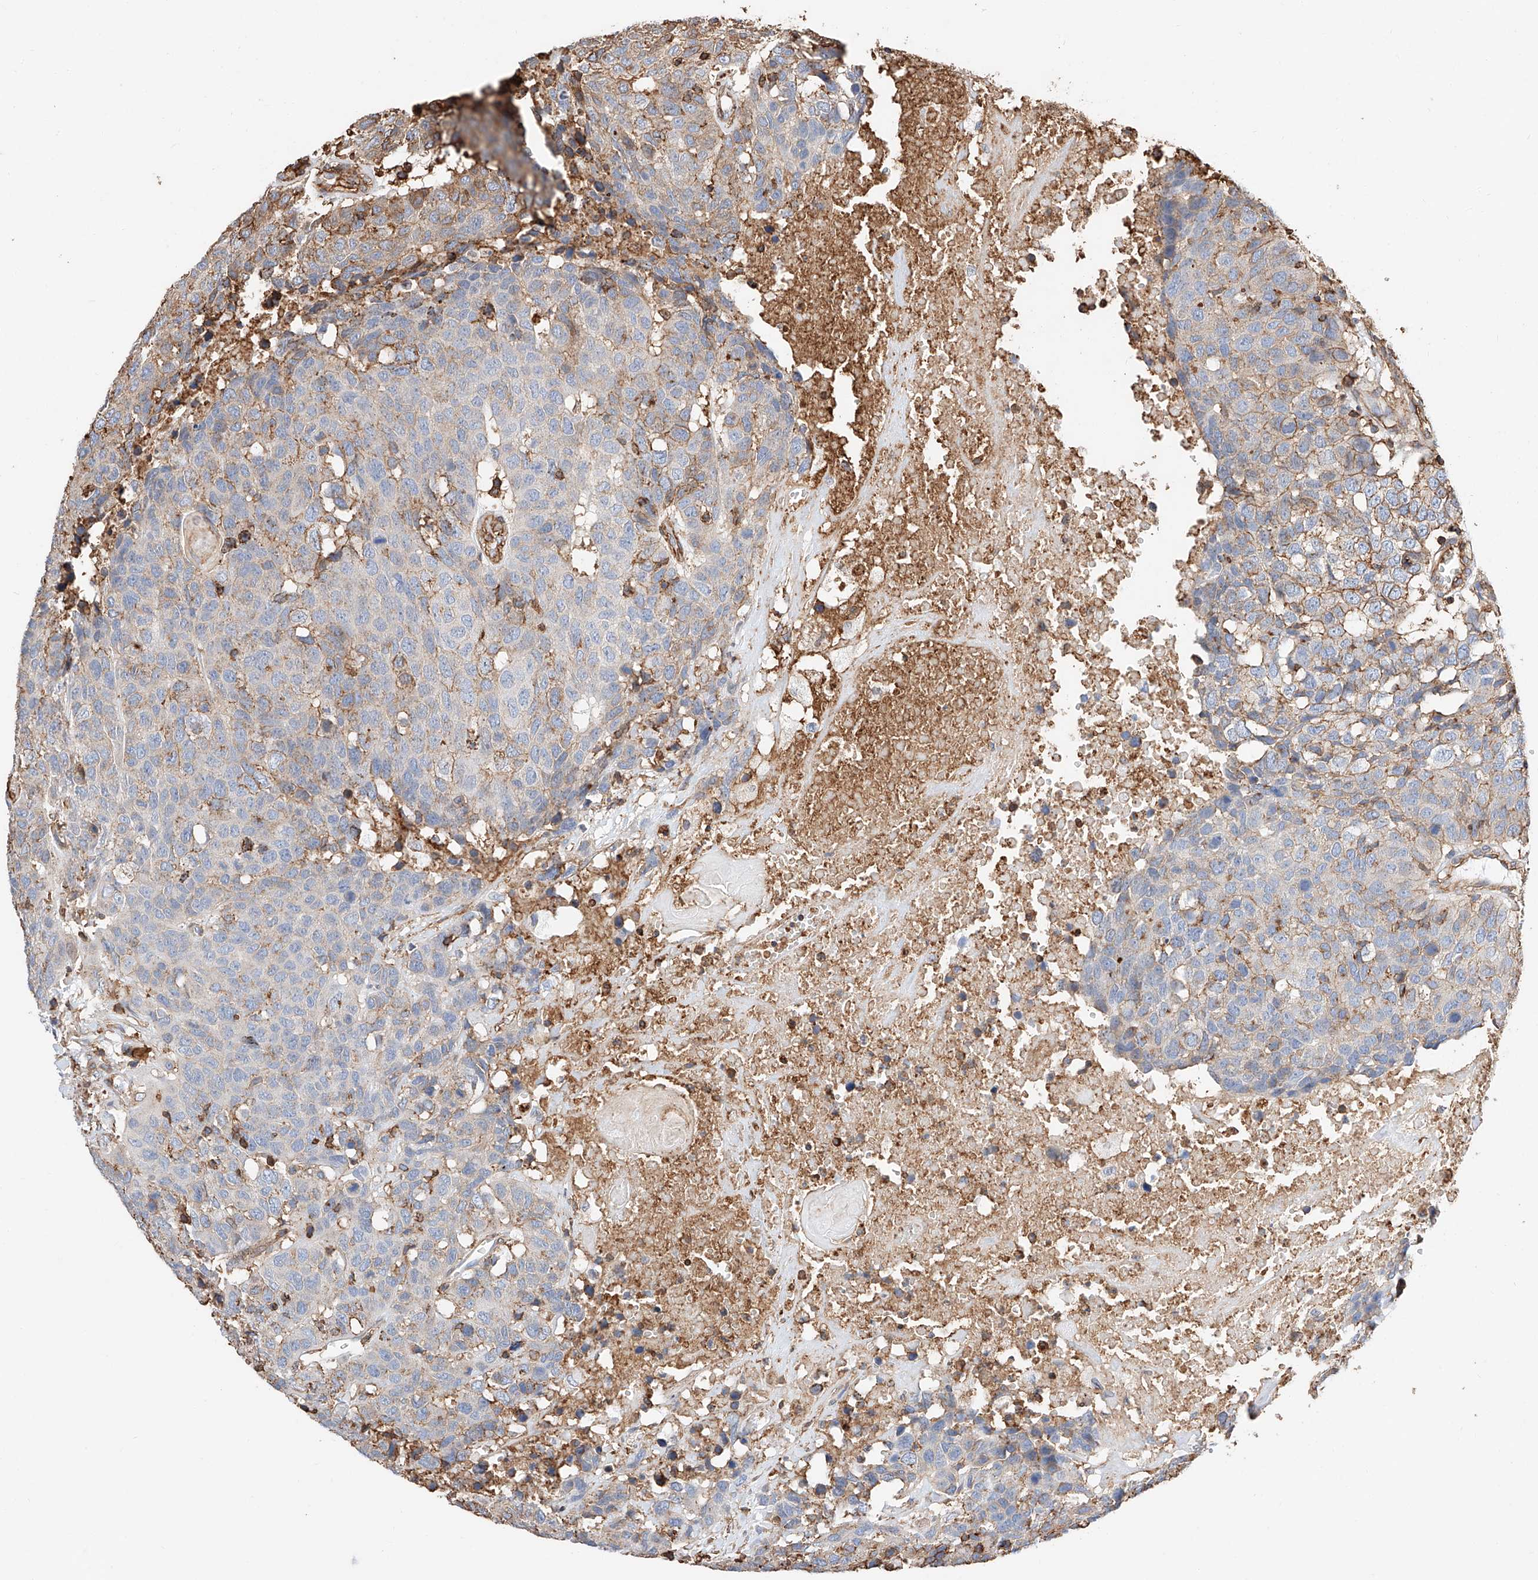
{"staining": {"intensity": "moderate", "quantity": "<25%", "location": "cytoplasmic/membranous"}, "tissue": "head and neck cancer", "cell_type": "Tumor cells", "image_type": "cancer", "snomed": [{"axis": "morphology", "description": "Squamous cell carcinoma, NOS"}, {"axis": "topography", "description": "Head-Neck"}], "caption": "Head and neck cancer (squamous cell carcinoma) stained for a protein shows moderate cytoplasmic/membranous positivity in tumor cells.", "gene": "WFS1", "patient": {"sex": "male", "age": 66}}